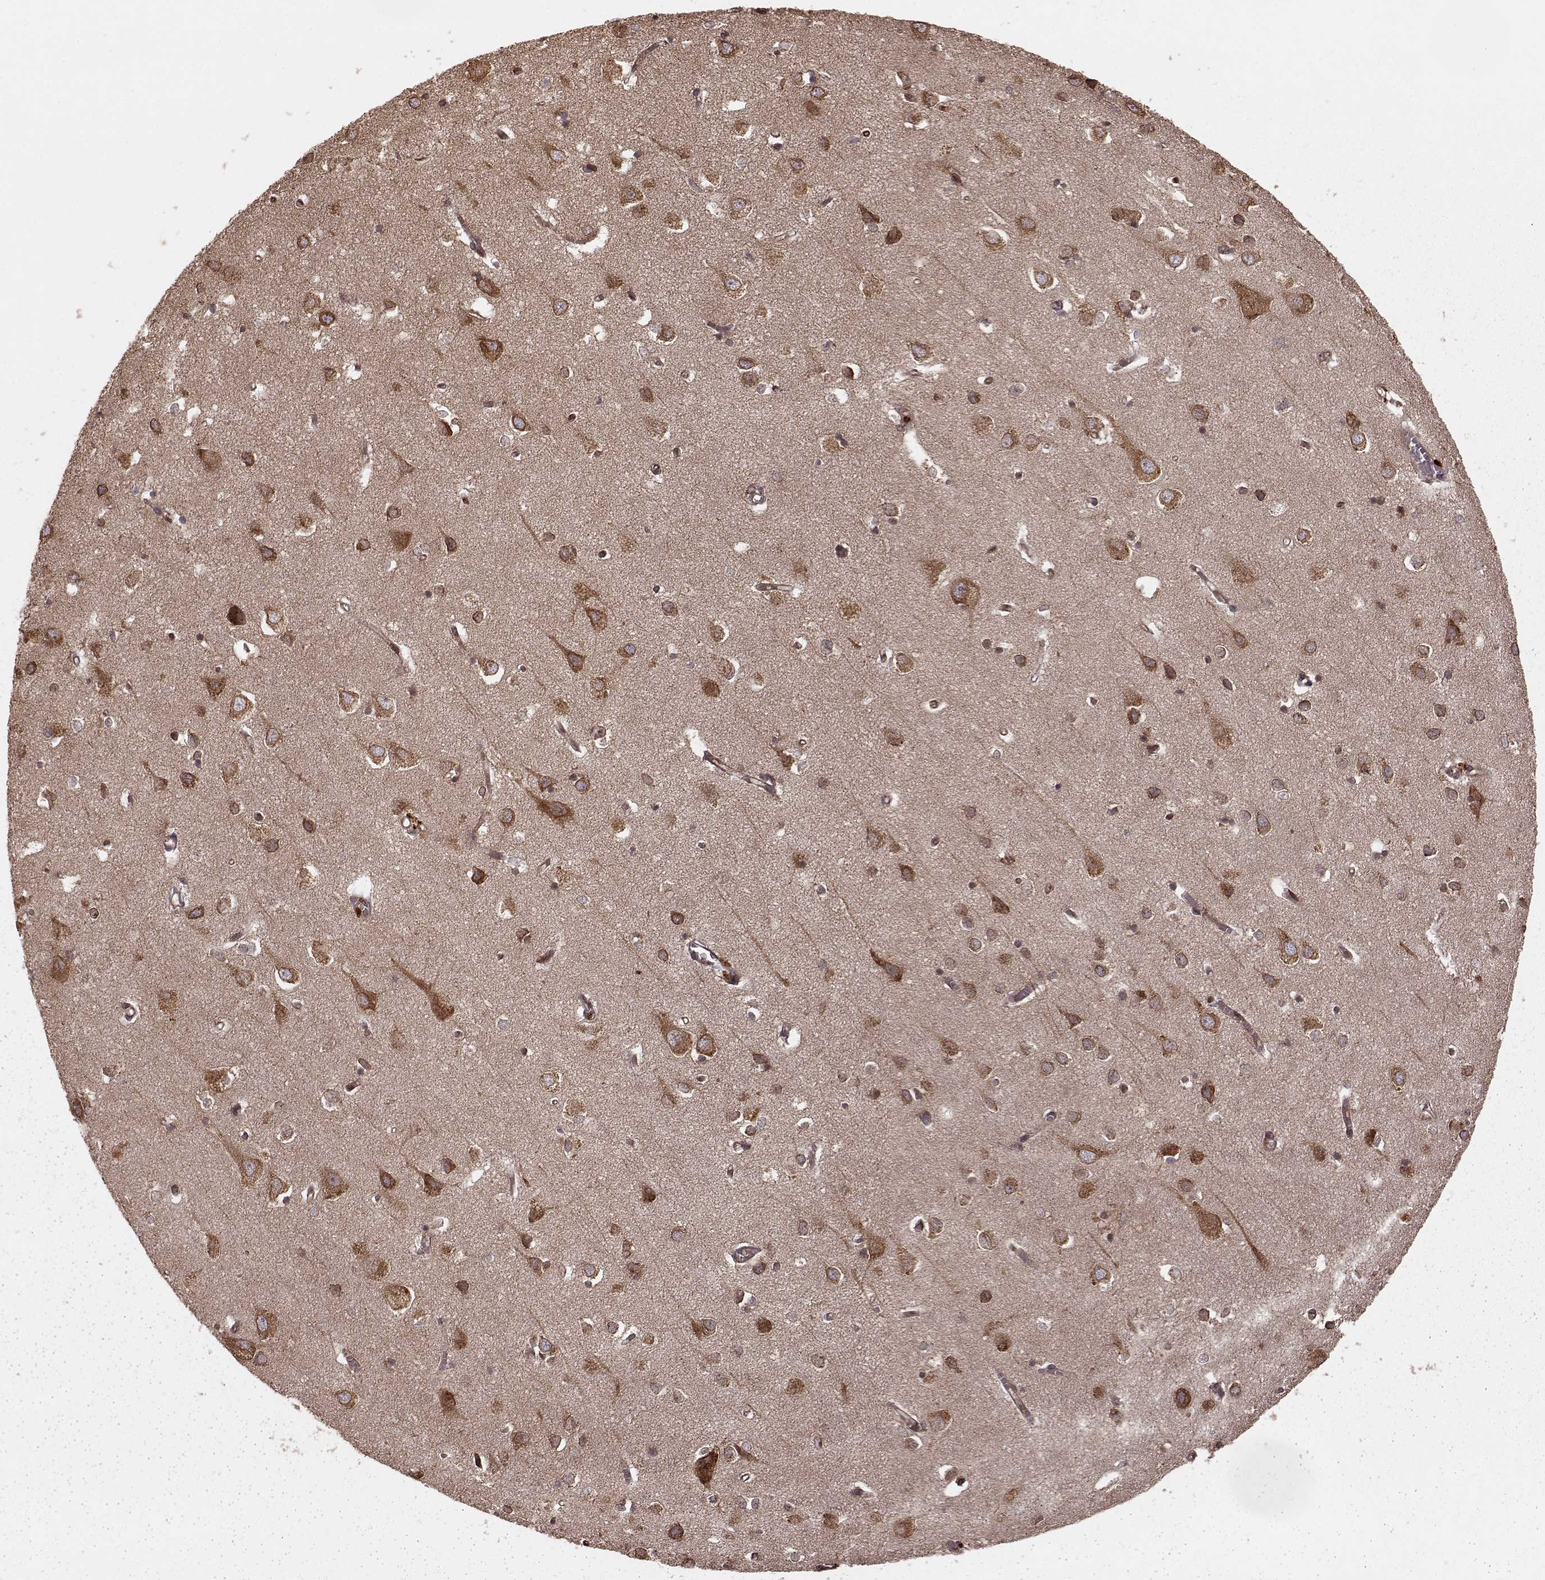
{"staining": {"intensity": "strong", "quantity": ">75%", "location": "cytoplasmic/membranous"}, "tissue": "cerebral cortex", "cell_type": "Endothelial cells", "image_type": "normal", "snomed": [{"axis": "morphology", "description": "Normal tissue, NOS"}, {"axis": "topography", "description": "Cerebral cortex"}], "caption": "Immunohistochemistry (DAB) staining of normal cerebral cortex reveals strong cytoplasmic/membranous protein staining in about >75% of endothelial cells. The staining was performed using DAB, with brown indicating positive protein expression. Nuclei are stained blue with hematoxylin.", "gene": "AGPAT1", "patient": {"sex": "male", "age": 70}}